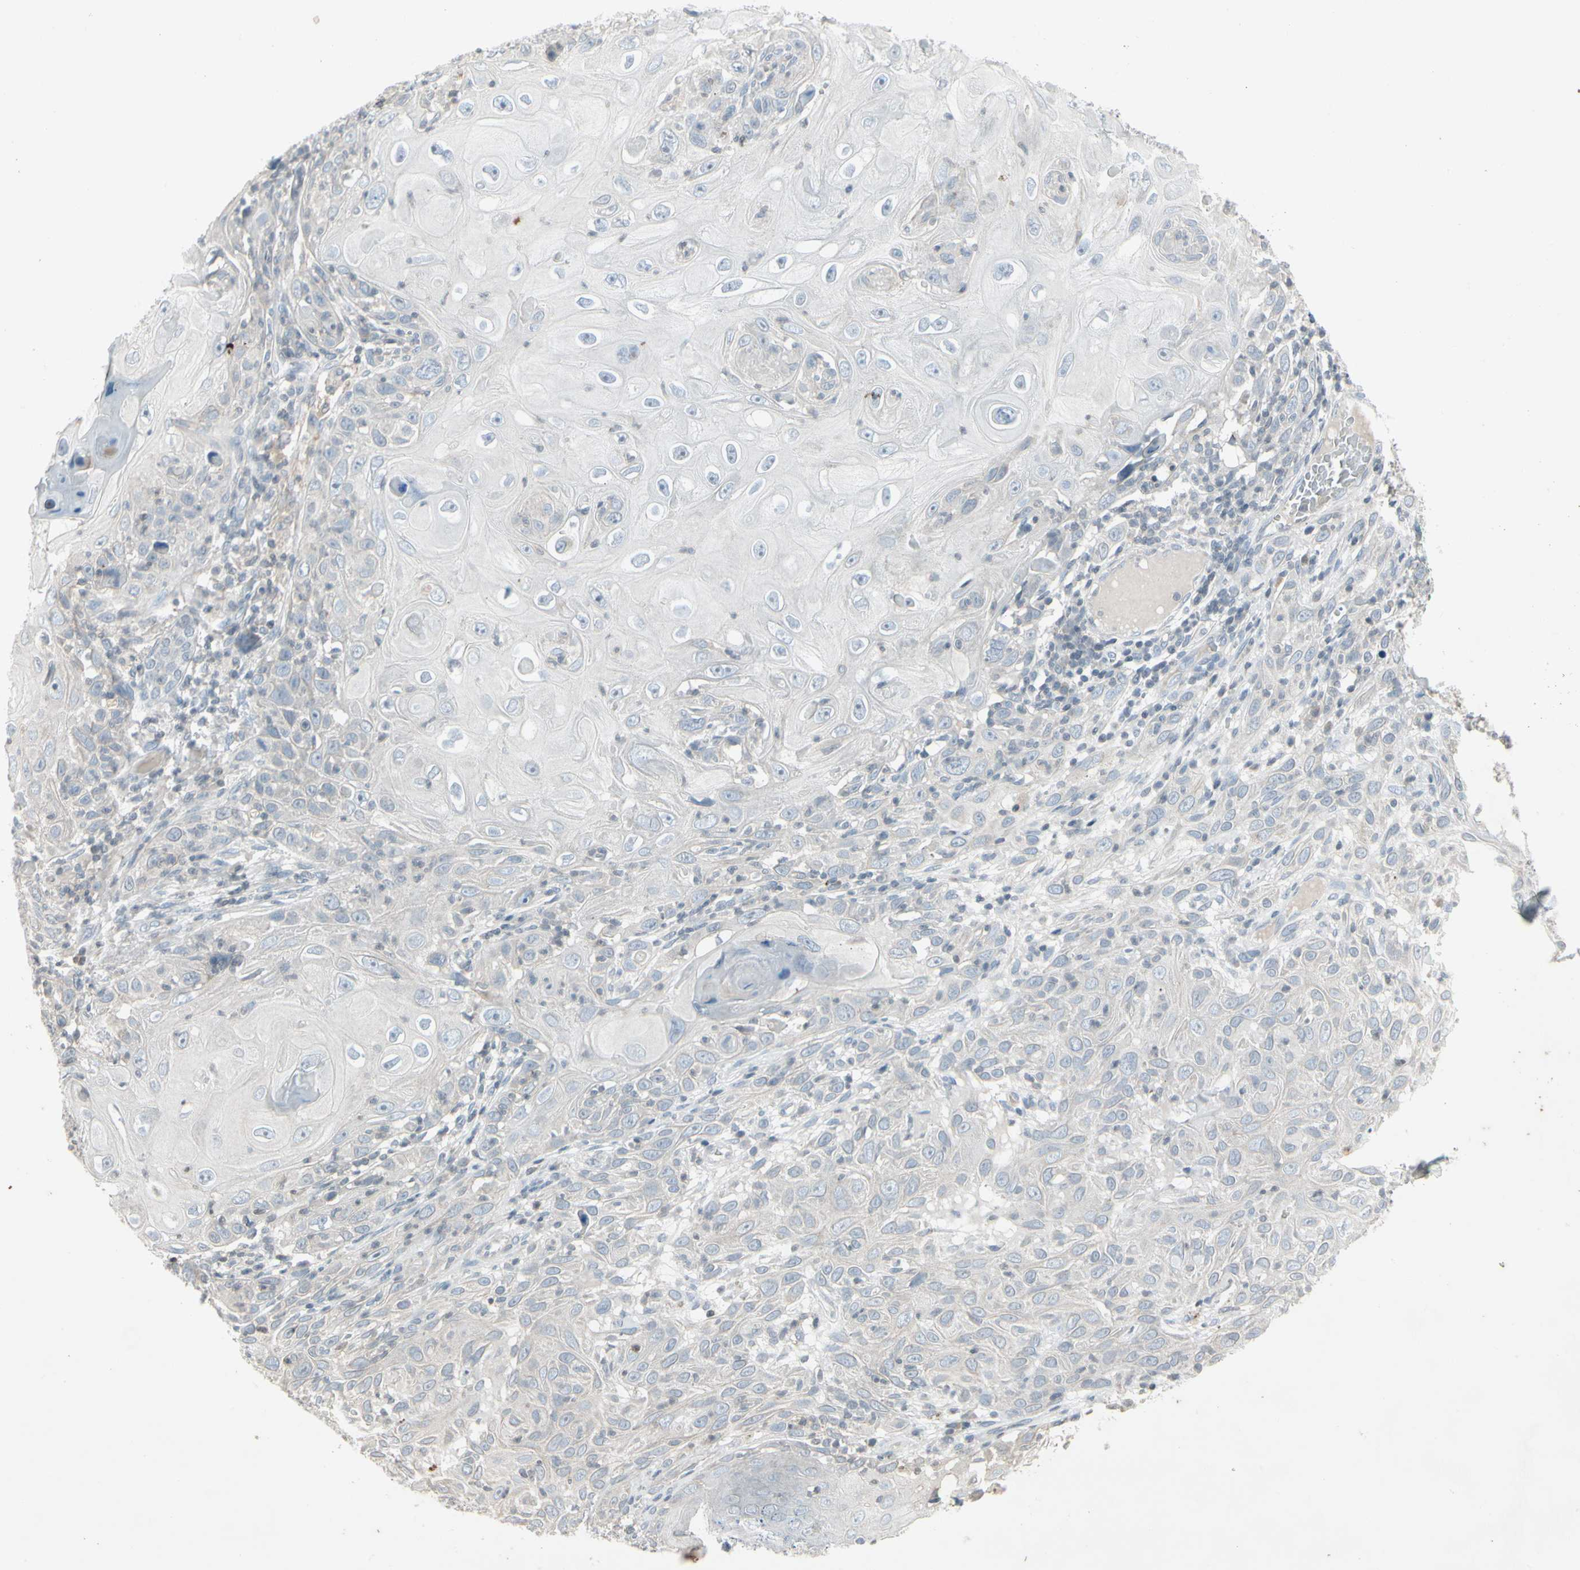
{"staining": {"intensity": "negative", "quantity": "none", "location": "none"}, "tissue": "skin cancer", "cell_type": "Tumor cells", "image_type": "cancer", "snomed": [{"axis": "morphology", "description": "Squamous cell carcinoma, NOS"}, {"axis": "topography", "description": "Skin"}], "caption": "Immunohistochemistry (IHC) image of neoplastic tissue: squamous cell carcinoma (skin) stained with DAB (3,3'-diaminobenzidine) shows no significant protein staining in tumor cells.", "gene": "ARG2", "patient": {"sex": "female", "age": 88}}